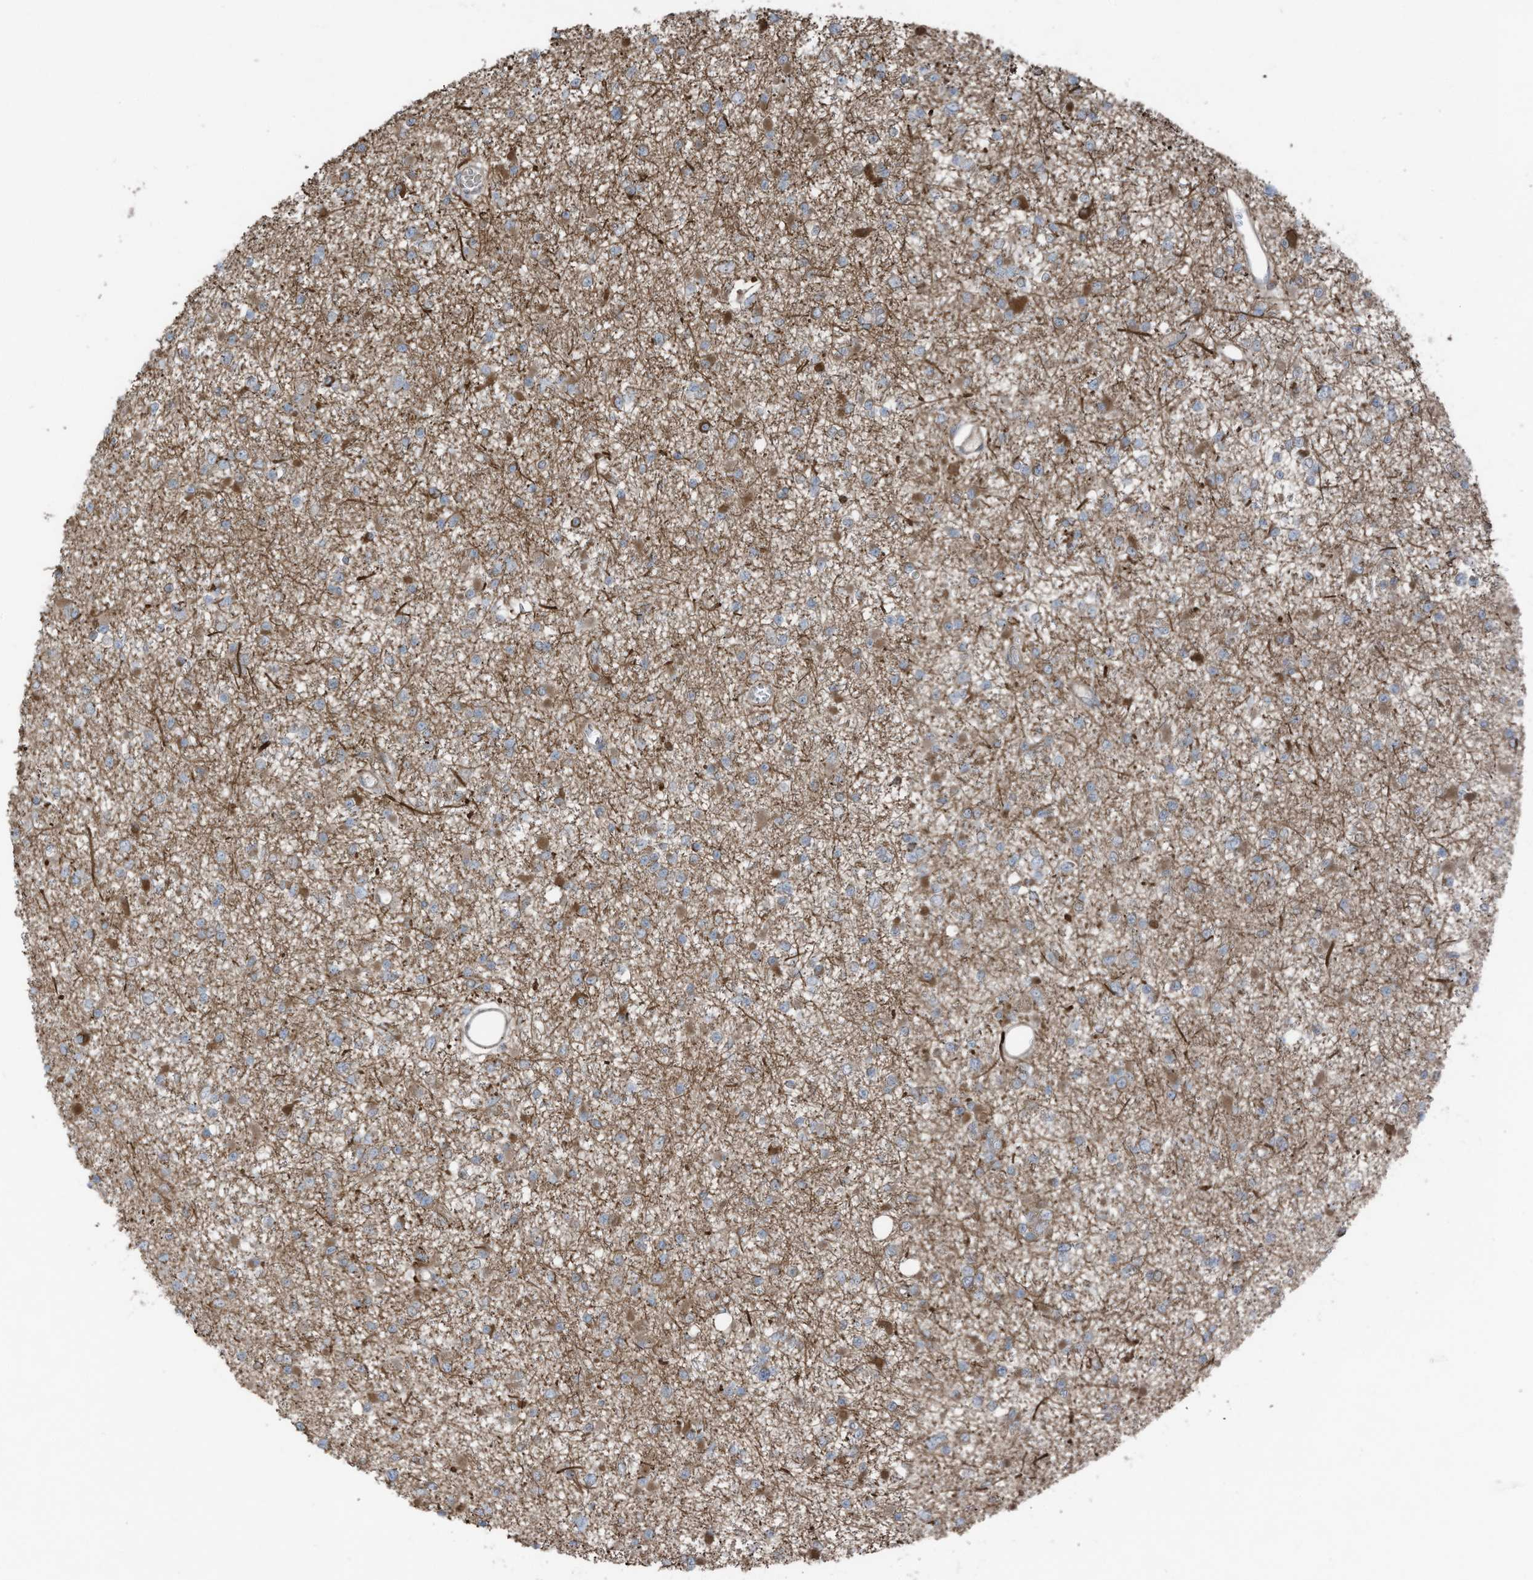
{"staining": {"intensity": "weak", "quantity": "<25%", "location": "cytoplasmic/membranous"}, "tissue": "glioma", "cell_type": "Tumor cells", "image_type": "cancer", "snomed": [{"axis": "morphology", "description": "Glioma, malignant, Low grade"}, {"axis": "topography", "description": "Brain"}], "caption": "A high-resolution micrograph shows IHC staining of malignant glioma (low-grade), which displays no significant staining in tumor cells.", "gene": "TXNDC9", "patient": {"sex": "female", "age": 22}}